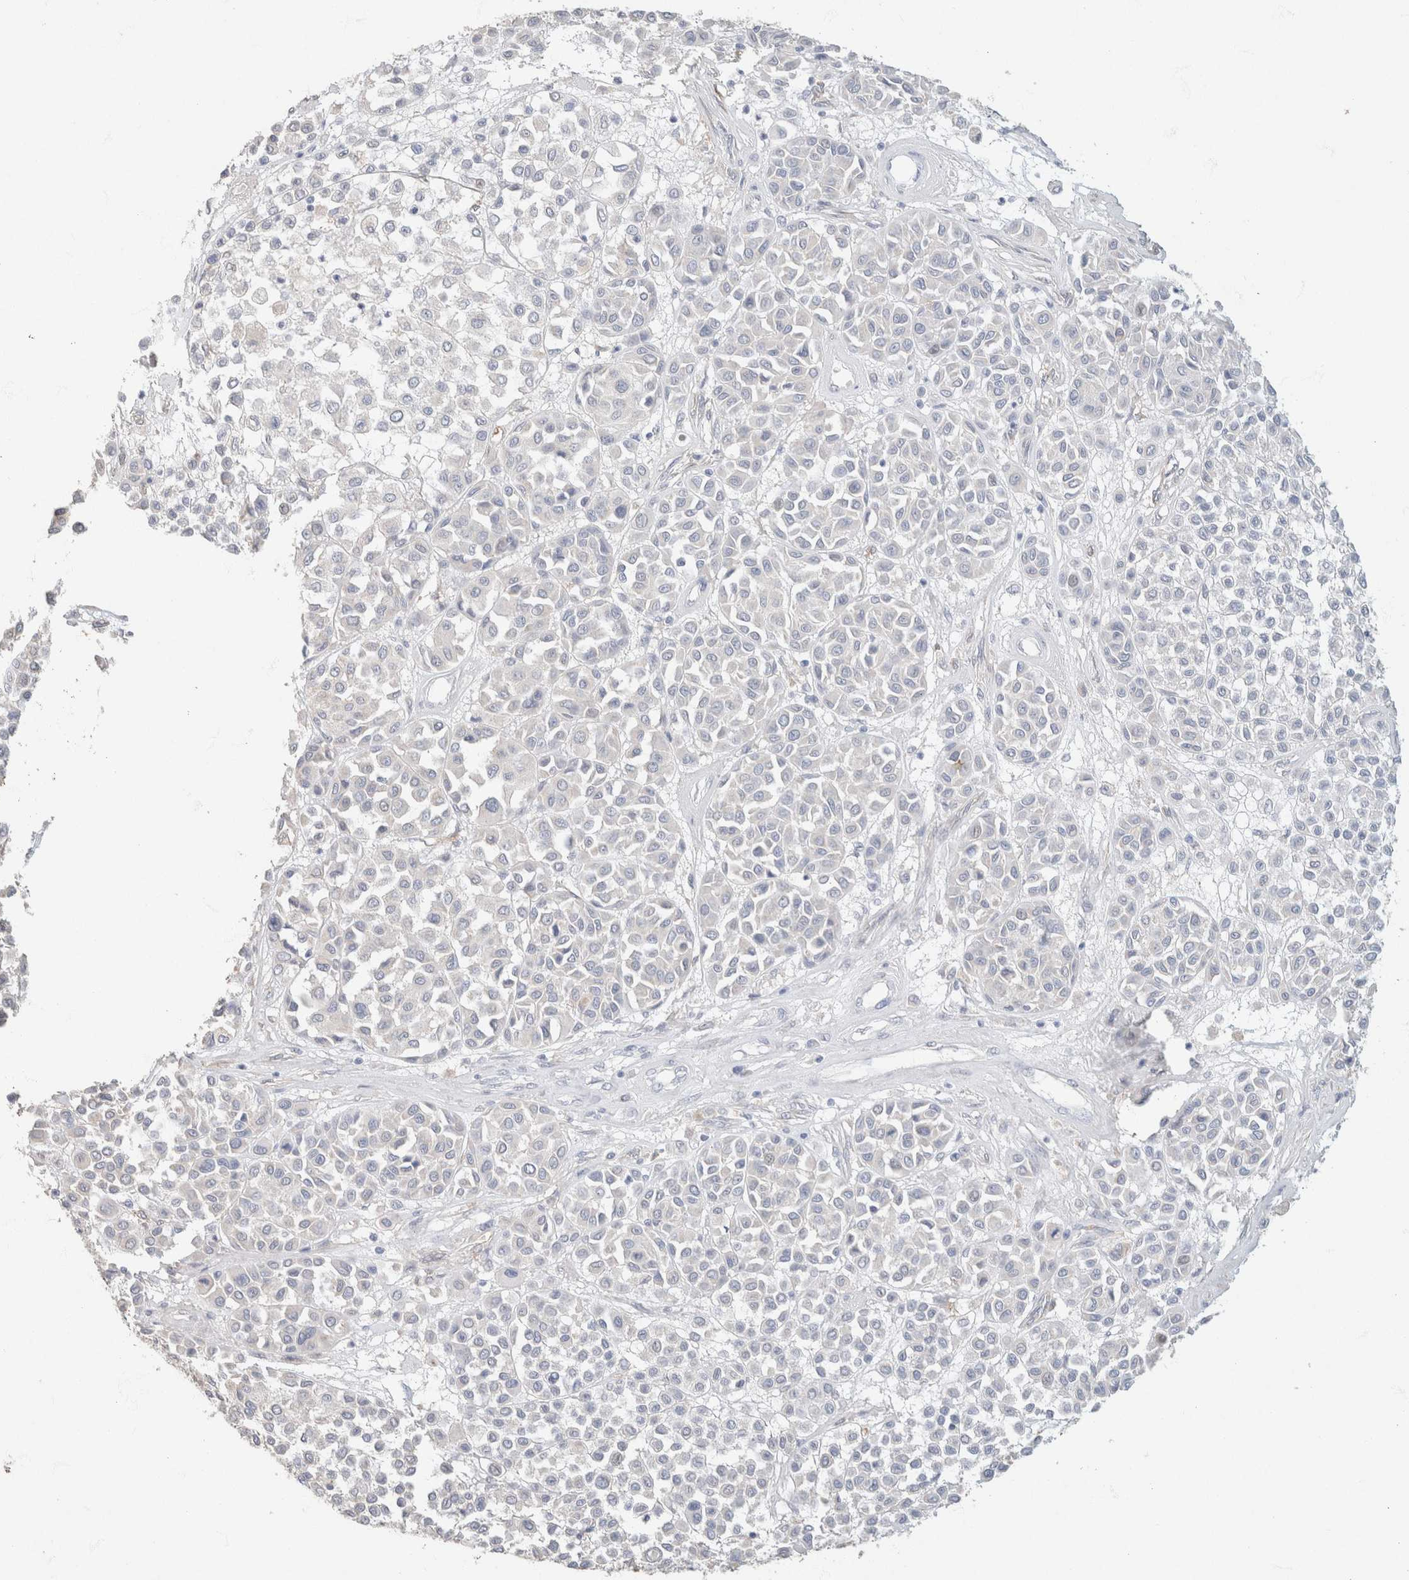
{"staining": {"intensity": "negative", "quantity": "none", "location": "none"}, "tissue": "melanoma", "cell_type": "Tumor cells", "image_type": "cancer", "snomed": [{"axis": "morphology", "description": "Malignant melanoma, Metastatic site"}, {"axis": "topography", "description": "Soft tissue"}], "caption": "High power microscopy image of an immunohistochemistry (IHC) photomicrograph of melanoma, revealing no significant staining in tumor cells.", "gene": "CA12", "patient": {"sex": "male", "age": 41}}